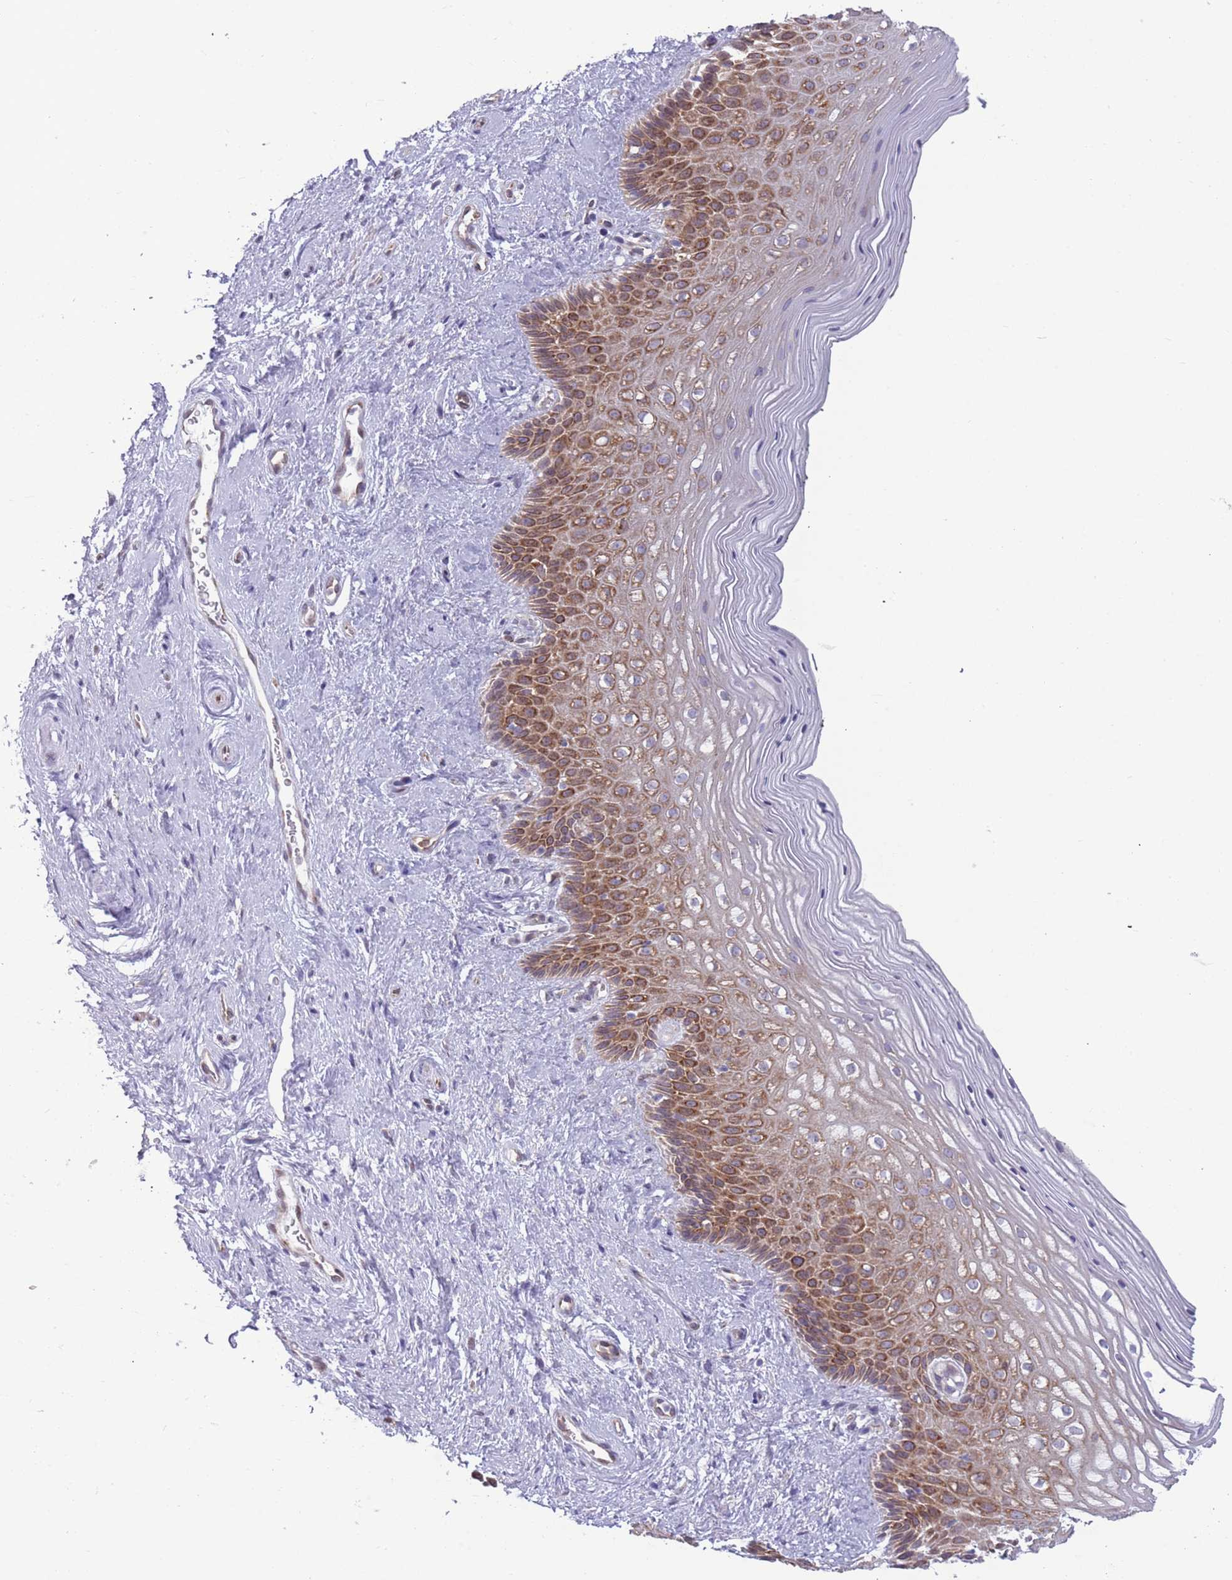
{"staining": {"intensity": "moderate", "quantity": "25%-75%", "location": "cytoplasmic/membranous"}, "tissue": "vagina", "cell_type": "Squamous epithelial cells", "image_type": "normal", "snomed": [{"axis": "morphology", "description": "Normal tissue, NOS"}, {"axis": "topography", "description": "Vagina"}], "caption": "A medium amount of moderate cytoplasmic/membranous positivity is appreciated in approximately 25%-75% of squamous epithelial cells in normal vagina.", "gene": "TMEM121", "patient": {"sex": "female", "age": 47}}